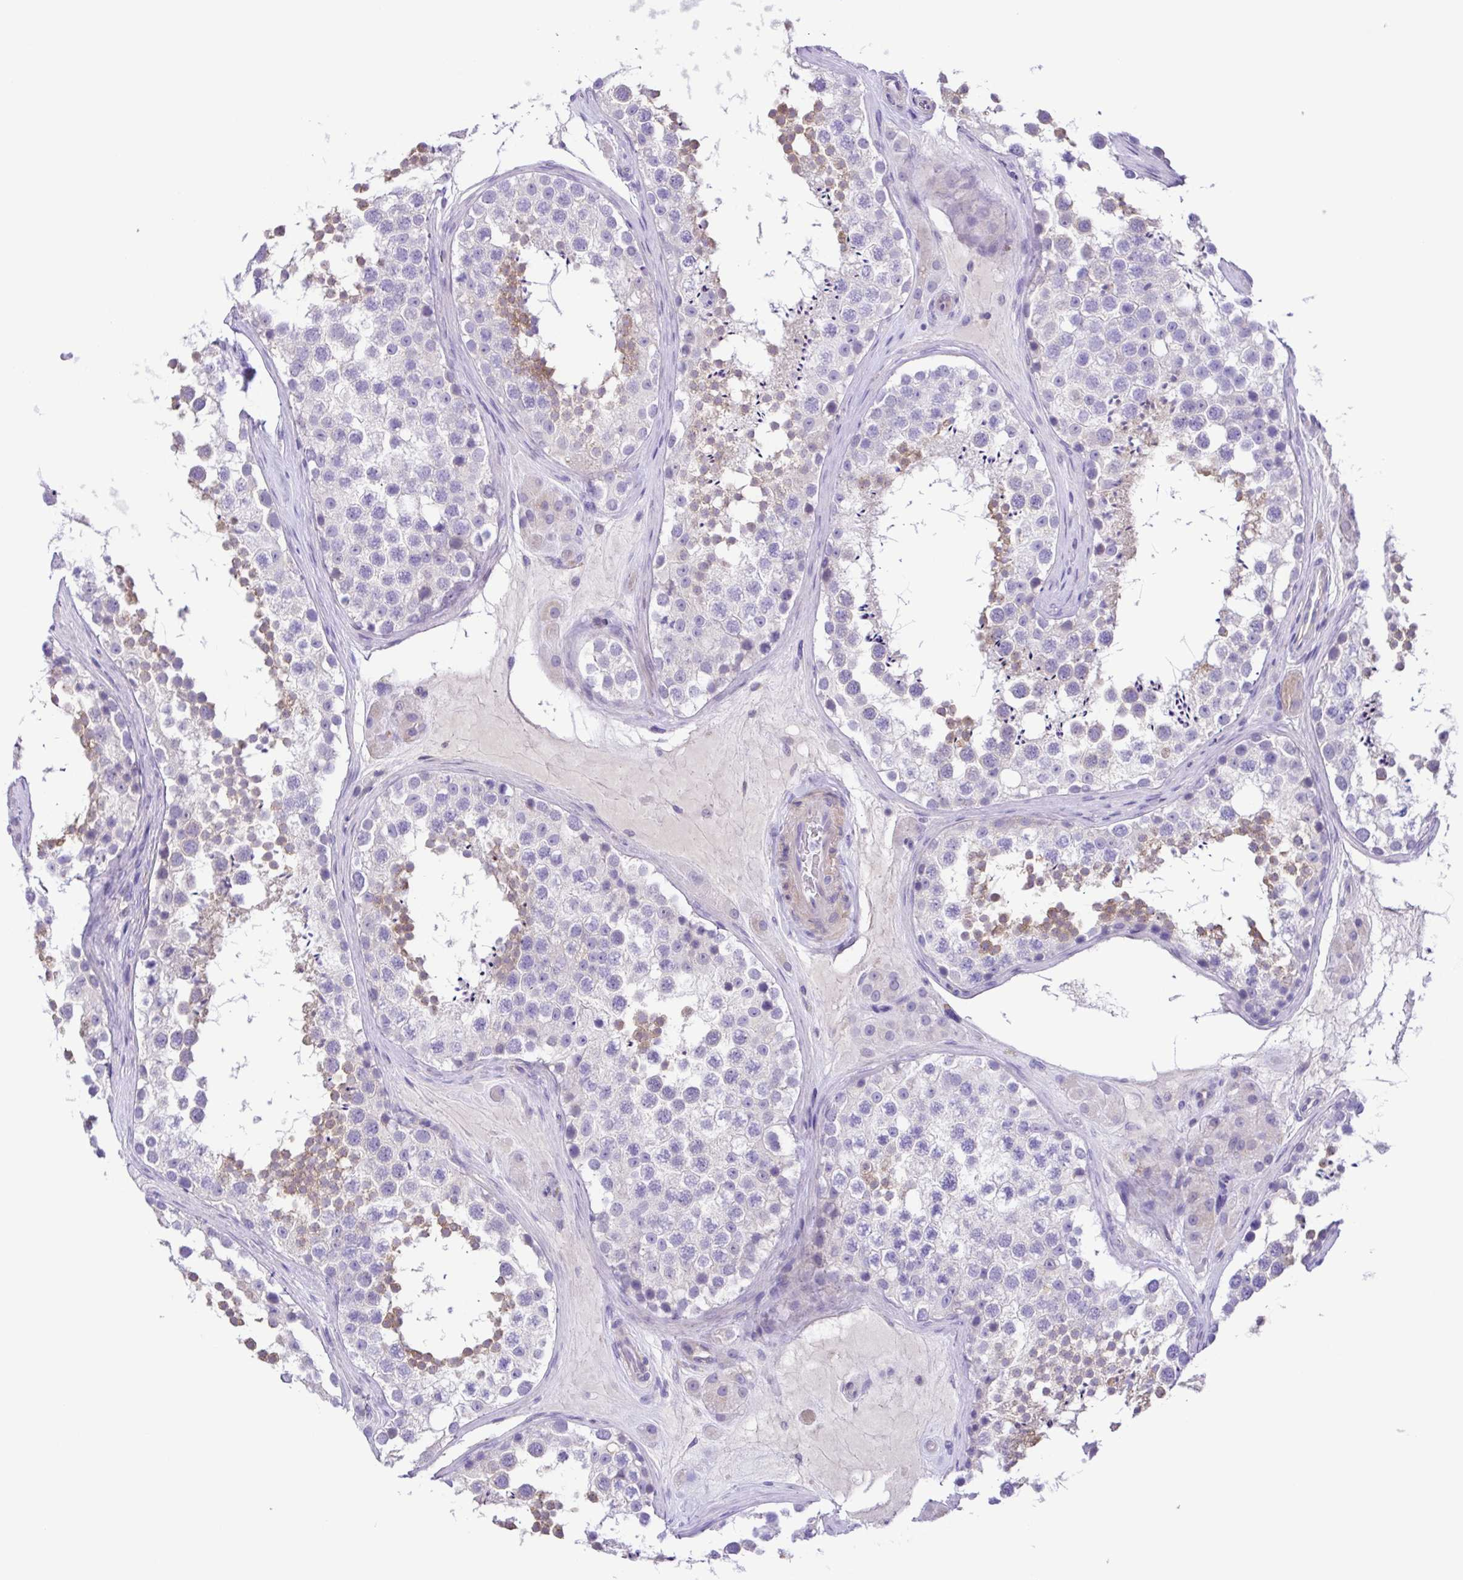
{"staining": {"intensity": "weak", "quantity": "<25%", "location": "cytoplasmic/membranous"}, "tissue": "testis", "cell_type": "Cells in seminiferous ducts", "image_type": "normal", "snomed": [{"axis": "morphology", "description": "Normal tissue, NOS"}, {"axis": "topography", "description": "Testis"}], "caption": "Micrograph shows no significant protein expression in cells in seminiferous ducts of normal testis.", "gene": "ISM2", "patient": {"sex": "male", "age": 41}}